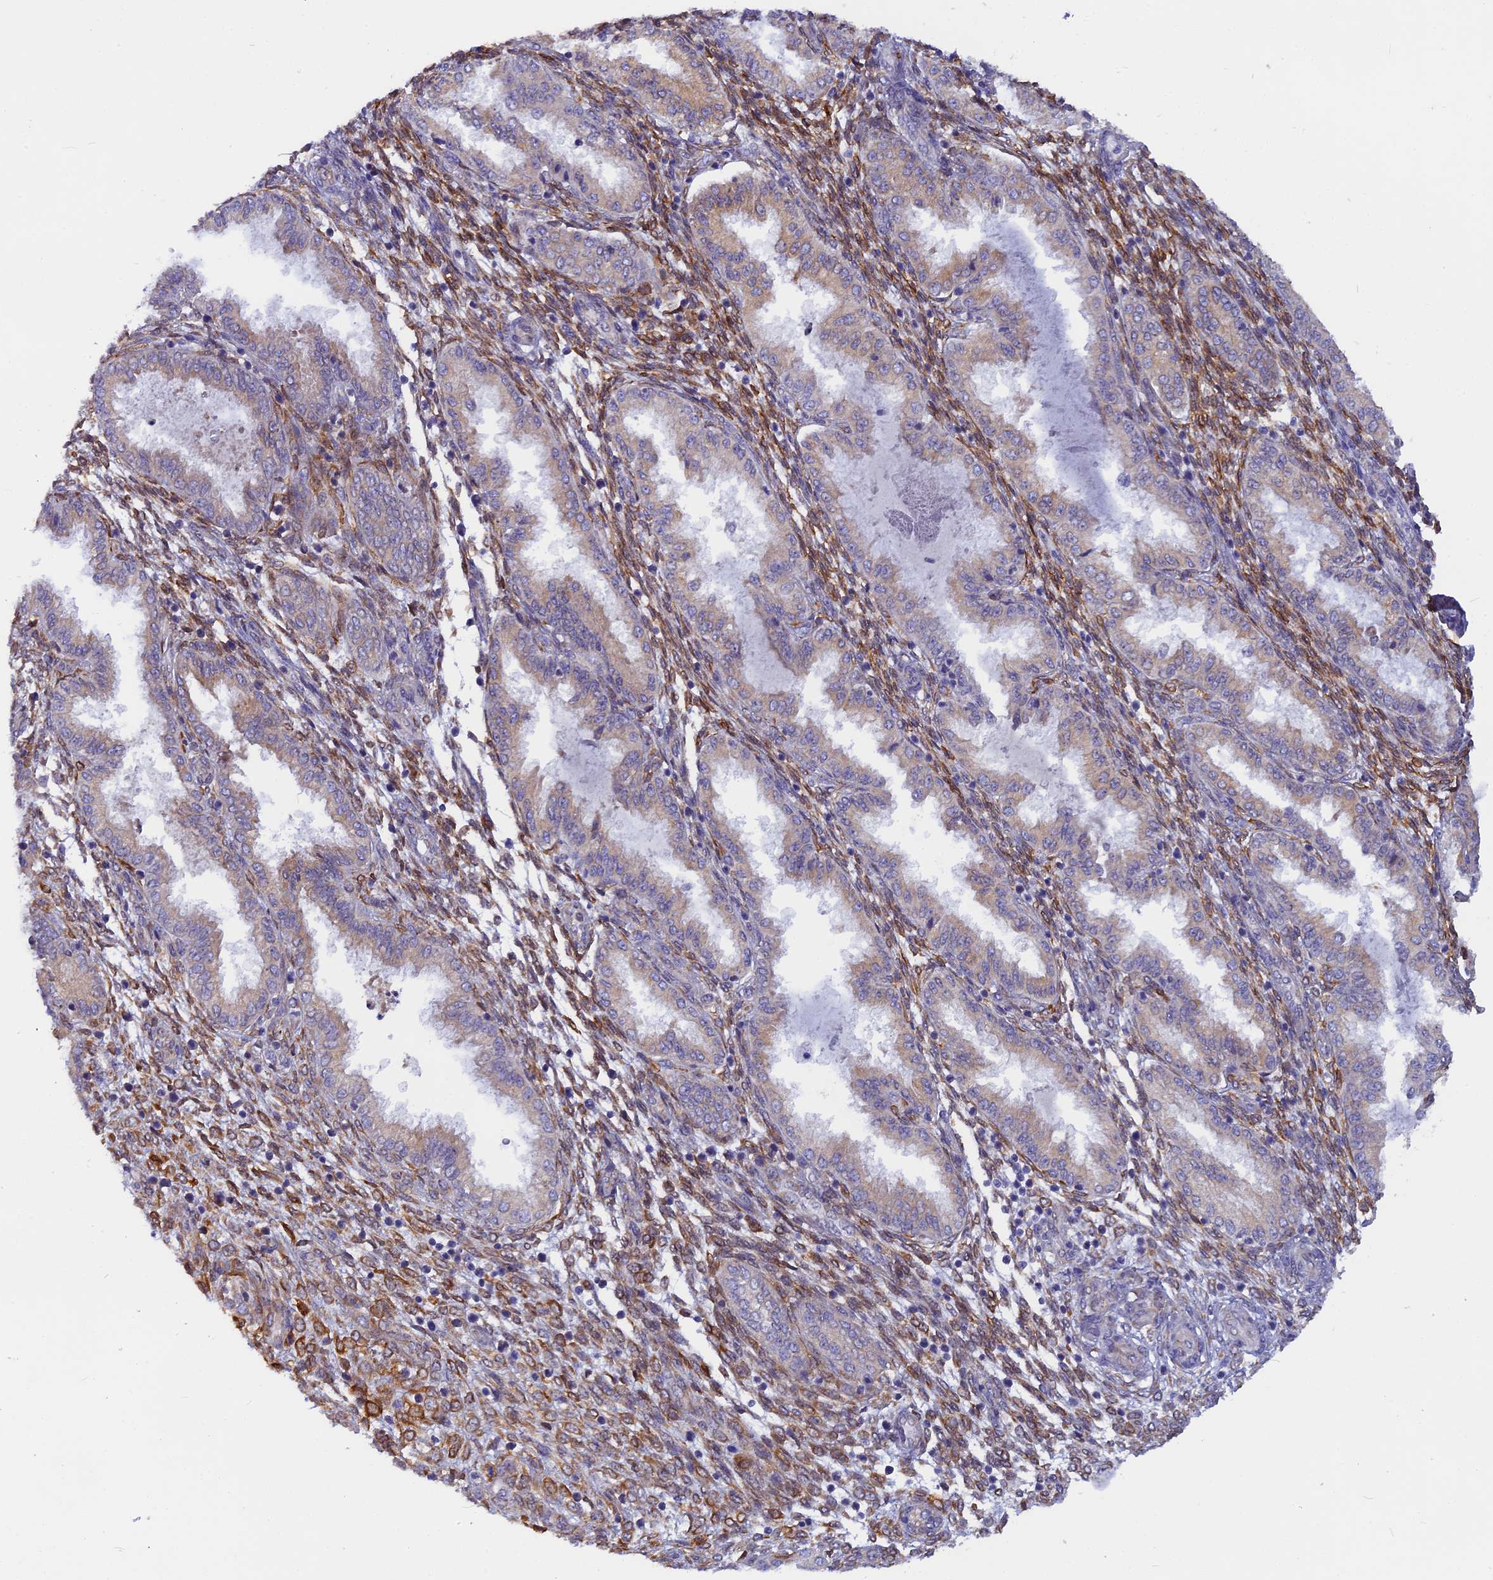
{"staining": {"intensity": "moderate", "quantity": "25%-75%", "location": "cytoplasmic/membranous"}, "tissue": "endometrium", "cell_type": "Cells in endometrial stroma", "image_type": "normal", "snomed": [{"axis": "morphology", "description": "Normal tissue, NOS"}, {"axis": "topography", "description": "Endometrium"}], "caption": "This histopathology image displays immunohistochemistry (IHC) staining of benign endometrium, with medium moderate cytoplasmic/membranous expression in approximately 25%-75% of cells in endometrial stroma.", "gene": "TLCD1", "patient": {"sex": "female", "age": 33}}